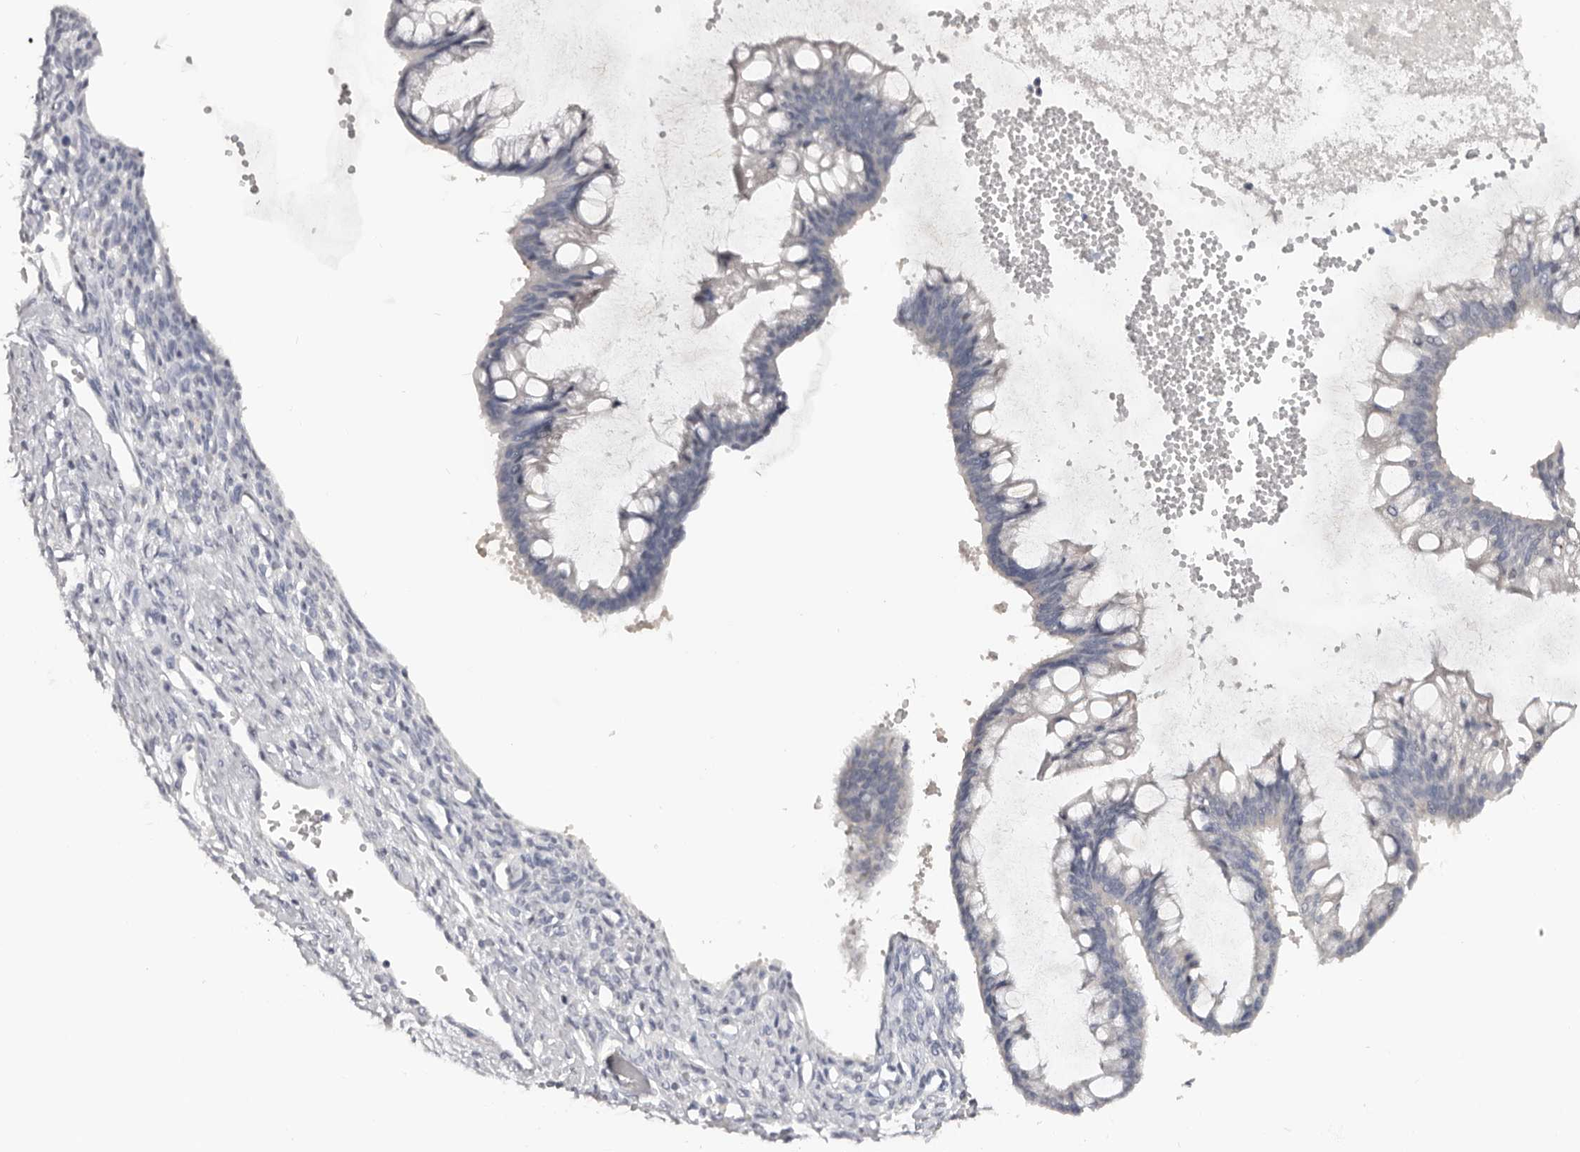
{"staining": {"intensity": "negative", "quantity": "none", "location": "none"}, "tissue": "ovarian cancer", "cell_type": "Tumor cells", "image_type": "cancer", "snomed": [{"axis": "morphology", "description": "Cystadenocarcinoma, mucinous, NOS"}, {"axis": "topography", "description": "Ovary"}], "caption": "Tumor cells are negative for protein expression in human ovarian cancer.", "gene": "AKNAD1", "patient": {"sex": "female", "age": 73}}